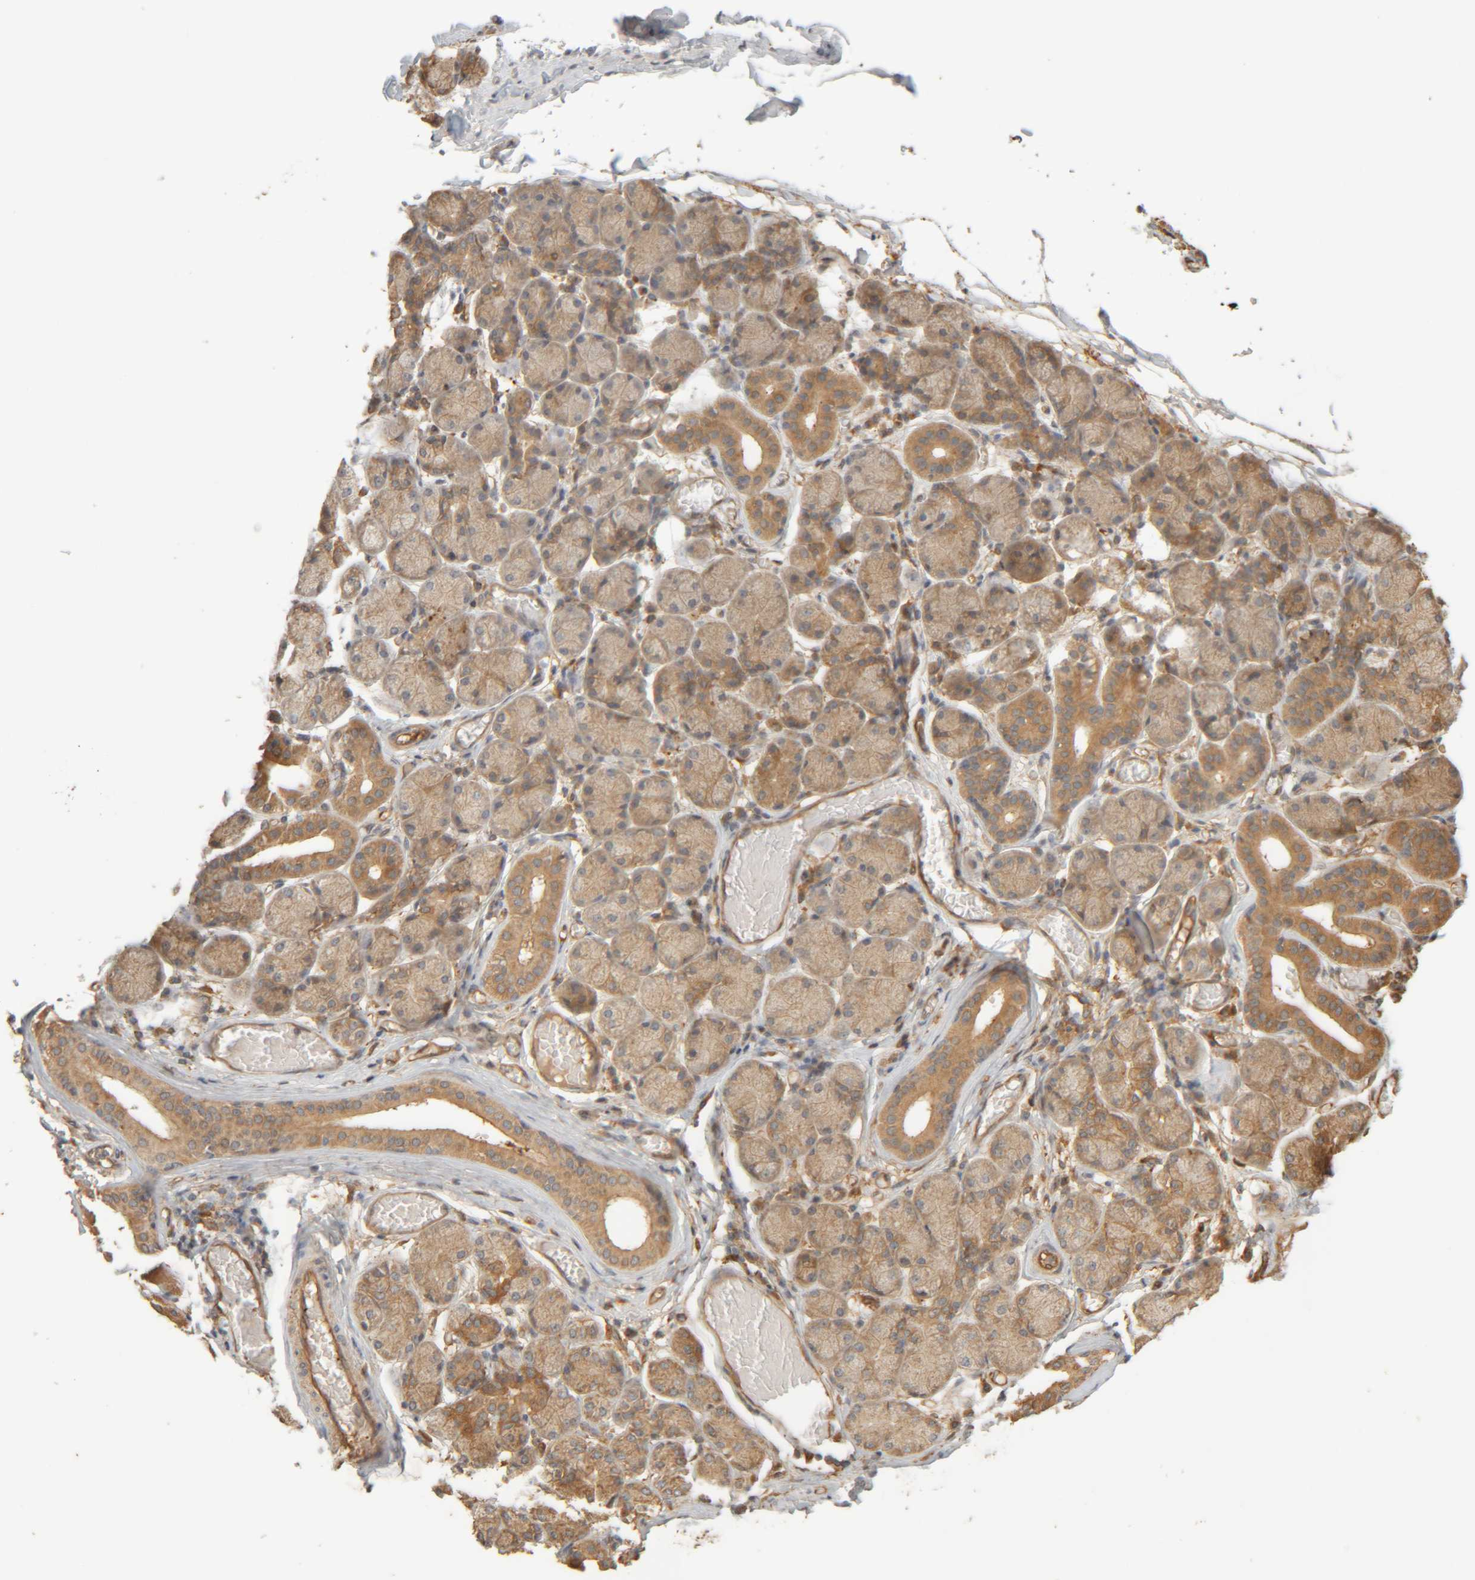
{"staining": {"intensity": "moderate", "quantity": ">75%", "location": "cytoplasmic/membranous"}, "tissue": "salivary gland", "cell_type": "Glandular cells", "image_type": "normal", "snomed": [{"axis": "morphology", "description": "Normal tissue, NOS"}, {"axis": "topography", "description": "Salivary gland"}], "caption": "Immunohistochemistry histopathology image of normal salivary gland: salivary gland stained using IHC displays medium levels of moderate protein expression localized specifically in the cytoplasmic/membranous of glandular cells, appearing as a cytoplasmic/membranous brown color.", "gene": "TMEM192", "patient": {"sex": "female", "age": 24}}